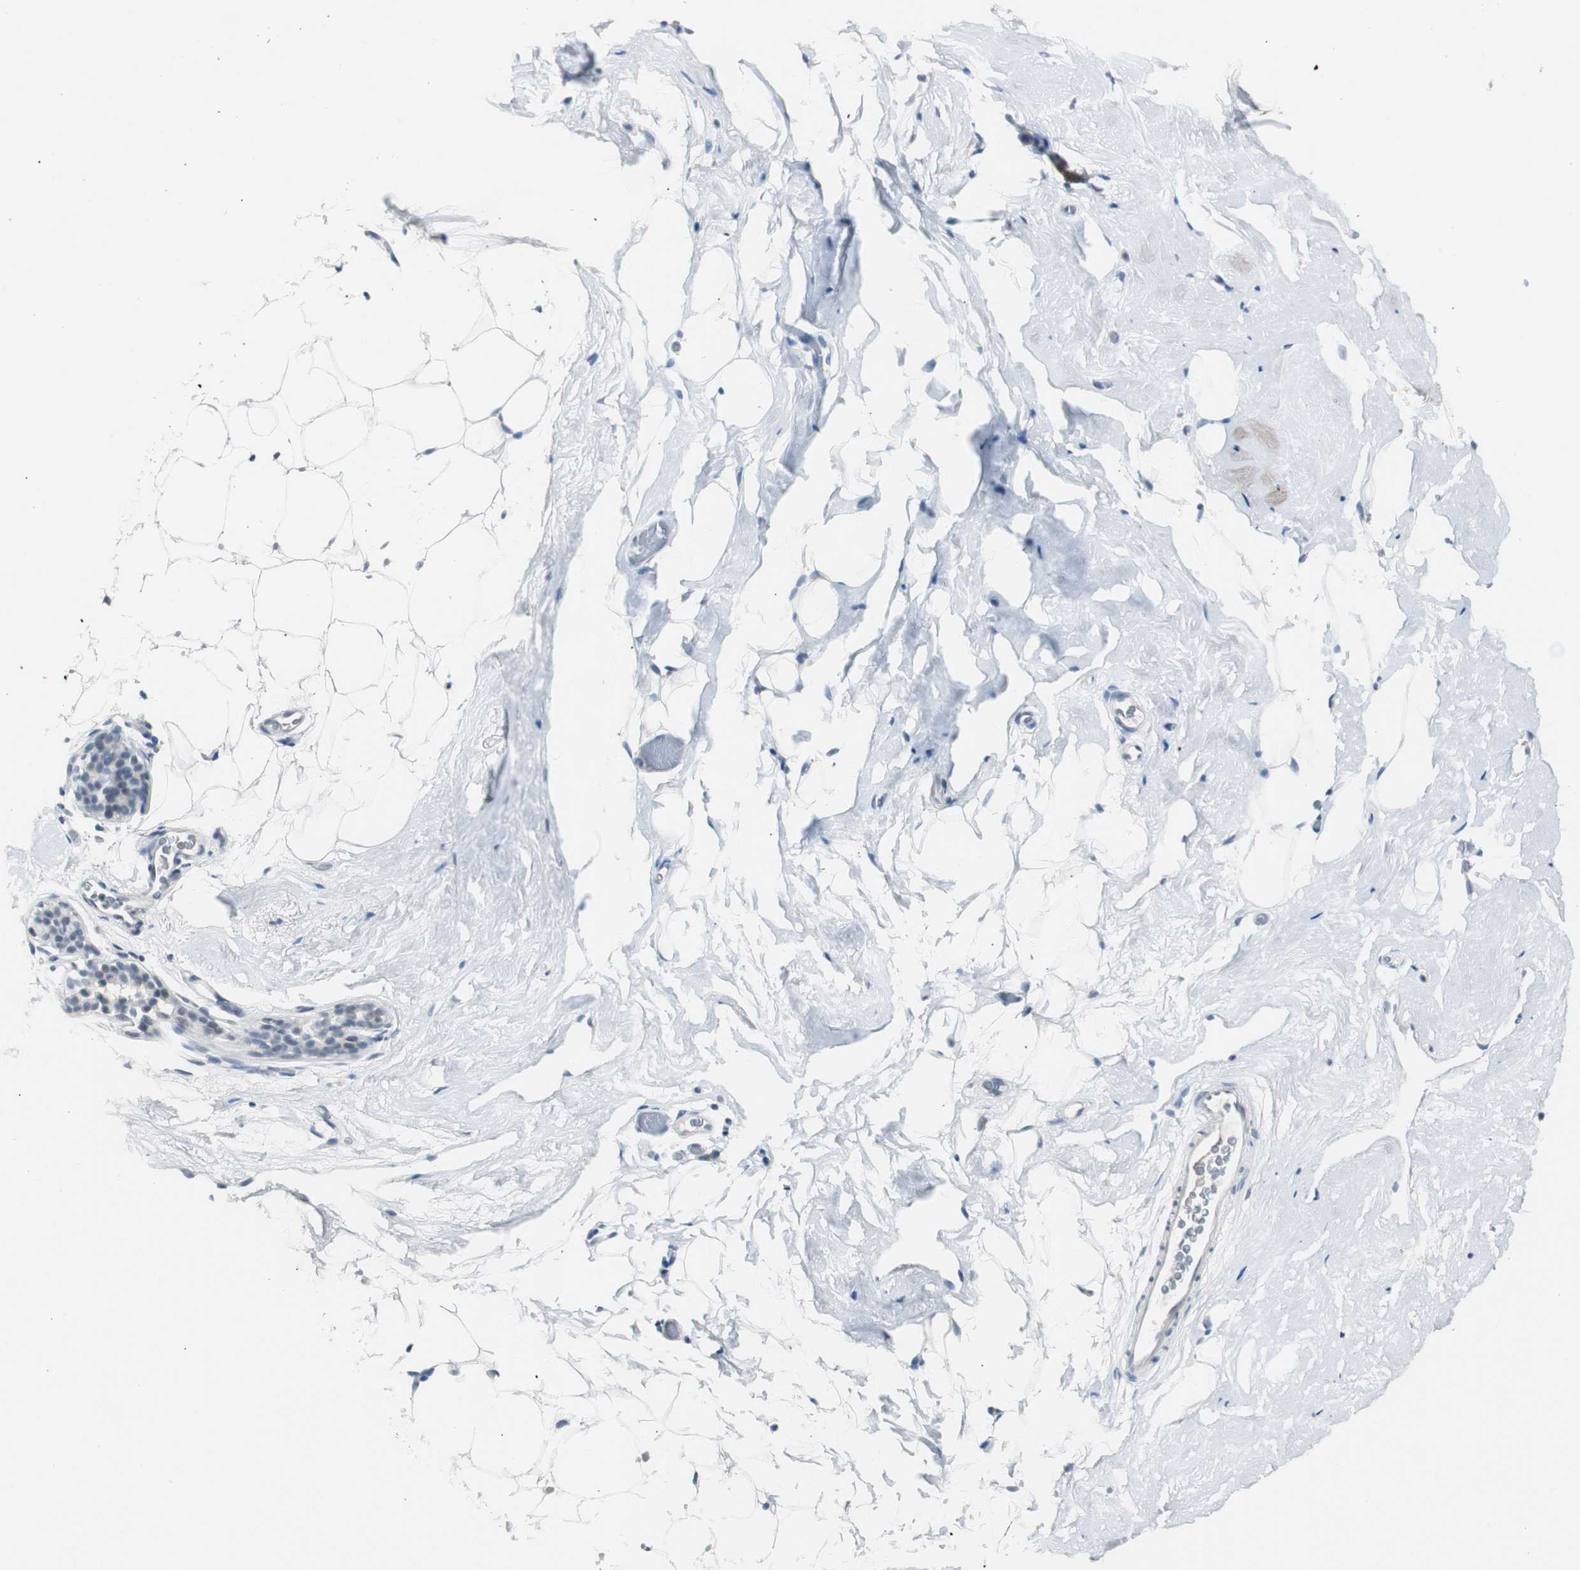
{"staining": {"intensity": "negative", "quantity": "none", "location": "none"}, "tissue": "breast", "cell_type": "Adipocytes", "image_type": "normal", "snomed": [{"axis": "morphology", "description": "Normal tissue, NOS"}, {"axis": "topography", "description": "Breast"}], "caption": "Image shows no protein expression in adipocytes of unremarkable breast. (Brightfield microscopy of DAB immunohistochemistry at high magnification).", "gene": "SOX30", "patient": {"sex": "female", "age": 75}}